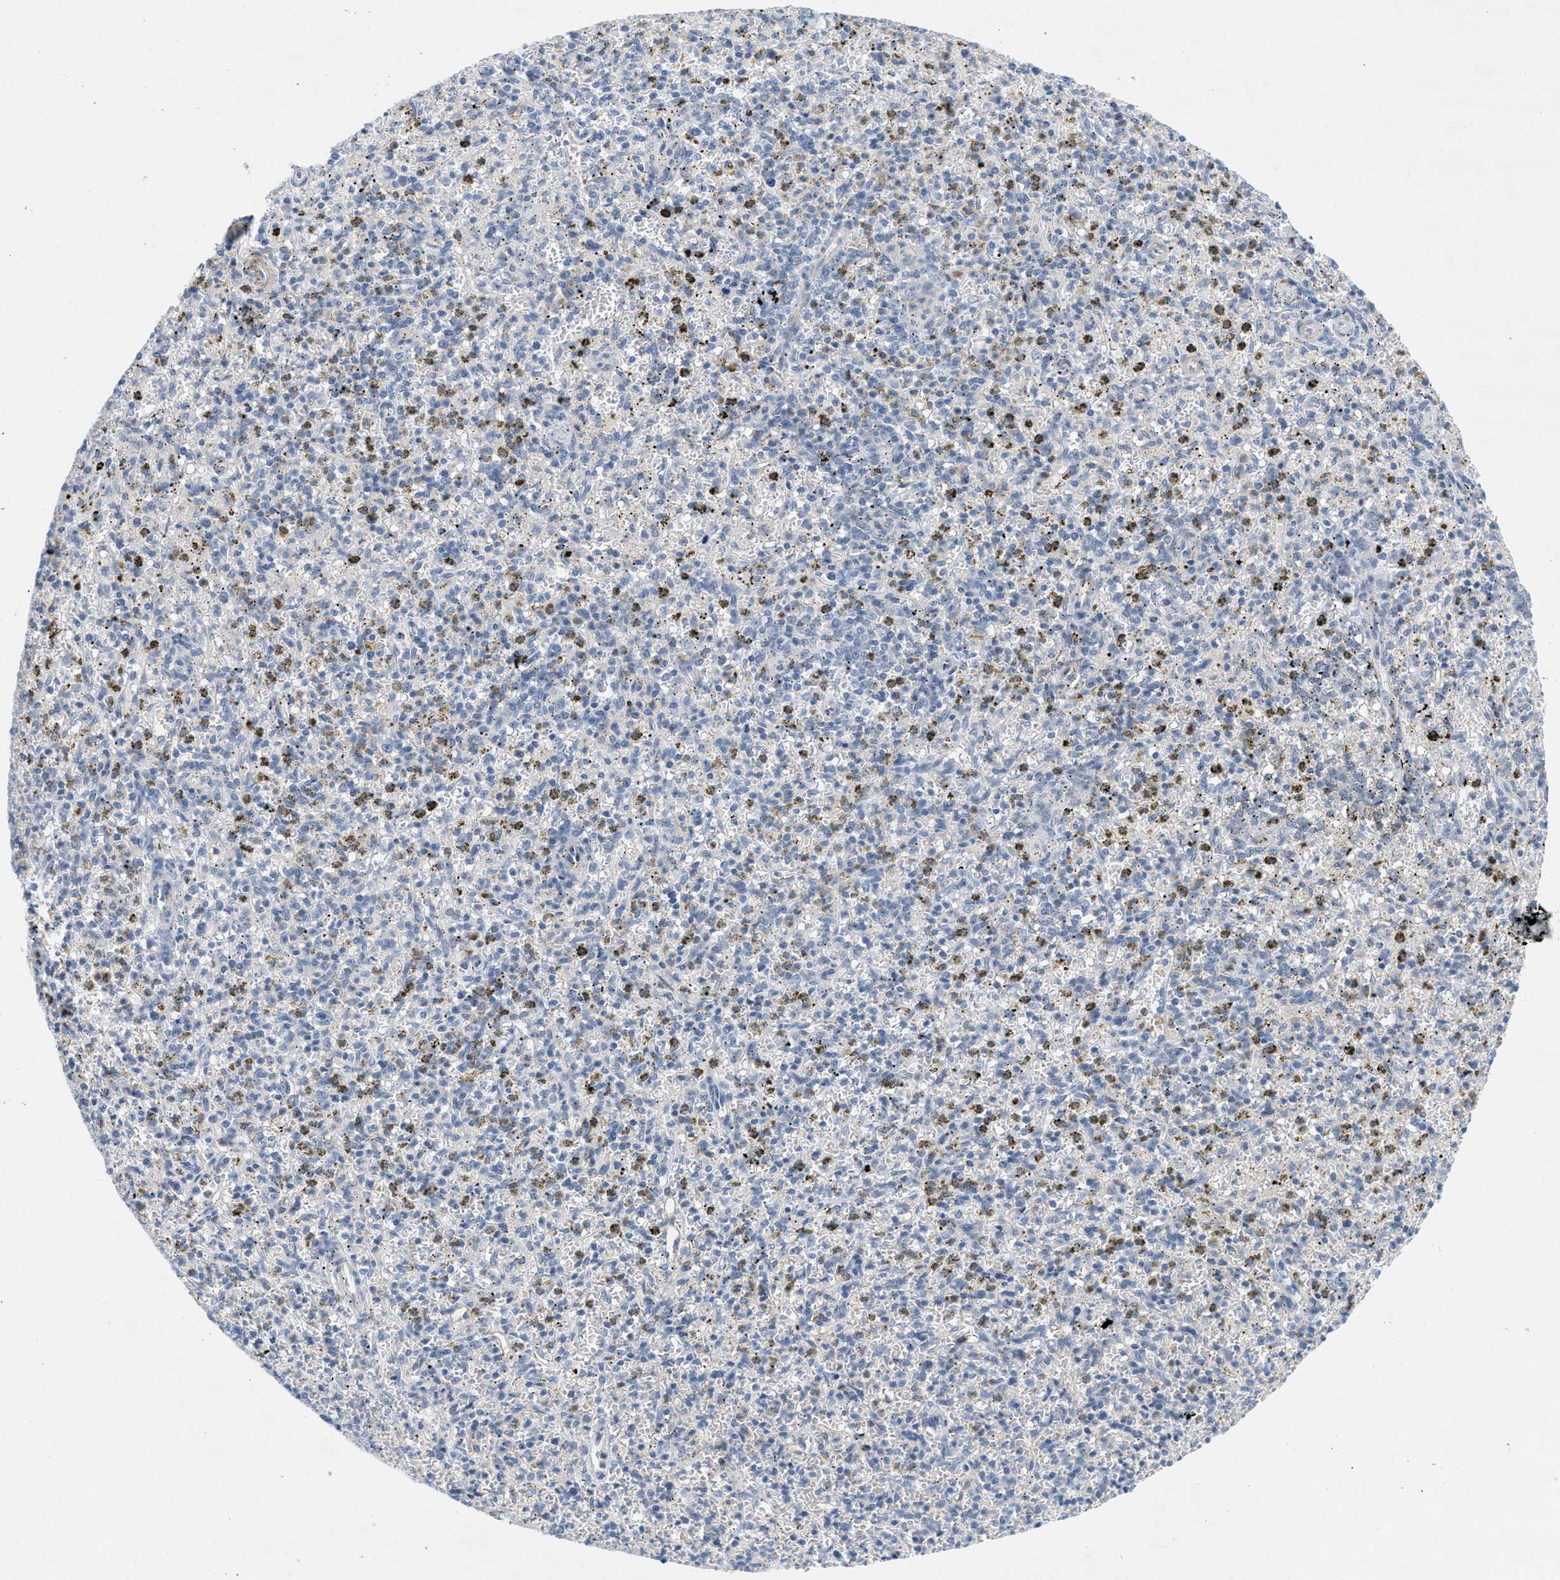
{"staining": {"intensity": "negative", "quantity": "none", "location": "none"}, "tissue": "spleen", "cell_type": "Cells in red pulp", "image_type": "normal", "snomed": [{"axis": "morphology", "description": "Normal tissue, NOS"}, {"axis": "topography", "description": "Spleen"}], "caption": "This is an immunohistochemistry image of unremarkable spleen. There is no staining in cells in red pulp.", "gene": "HLTF", "patient": {"sex": "male", "age": 72}}